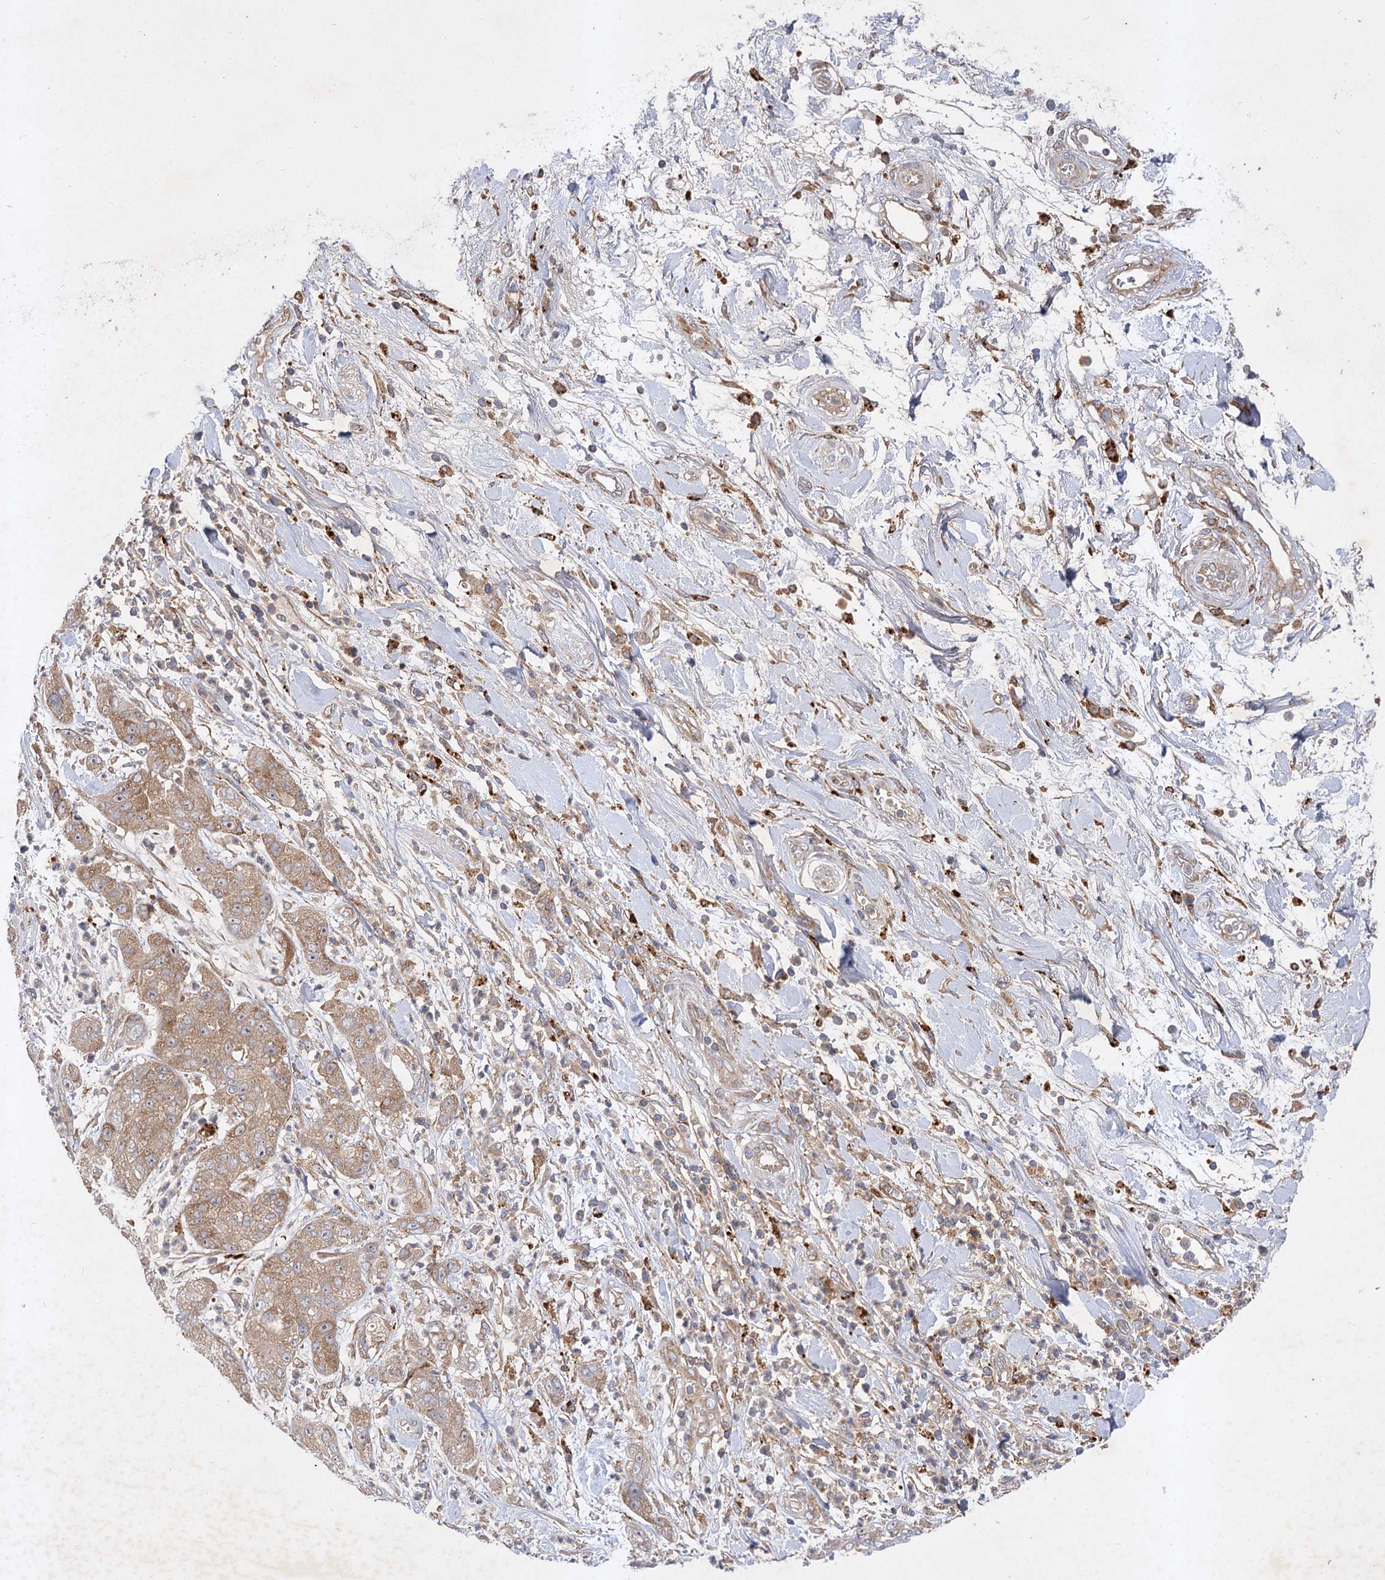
{"staining": {"intensity": "weak", "quantity": ">75%", "location": "cytoplasmic/membranous"}, "tissue": "pancreatic cancer", "cell_type": "Tumor cells", "image_type": "cancer", "snomed": [{"axis": "morphology", "description": "Adenocarcinoma, NOS"}, {"axis": "topography", "description": "Pancreas"}], "caption": "Brown immunohistochemical staining in human adenocarcinoma (pancreatic) demonstrates weak cytoplasmic/membranous expression in about >75% of tumor cells. The staining was performed using DAB (3,3'-diaminobenzidine), with brown indicating positive protein expression. Nuclei are stained blue with hematoxylin.", "gene": "PATL1", "patient": {"sex": "female", "age": 78}}